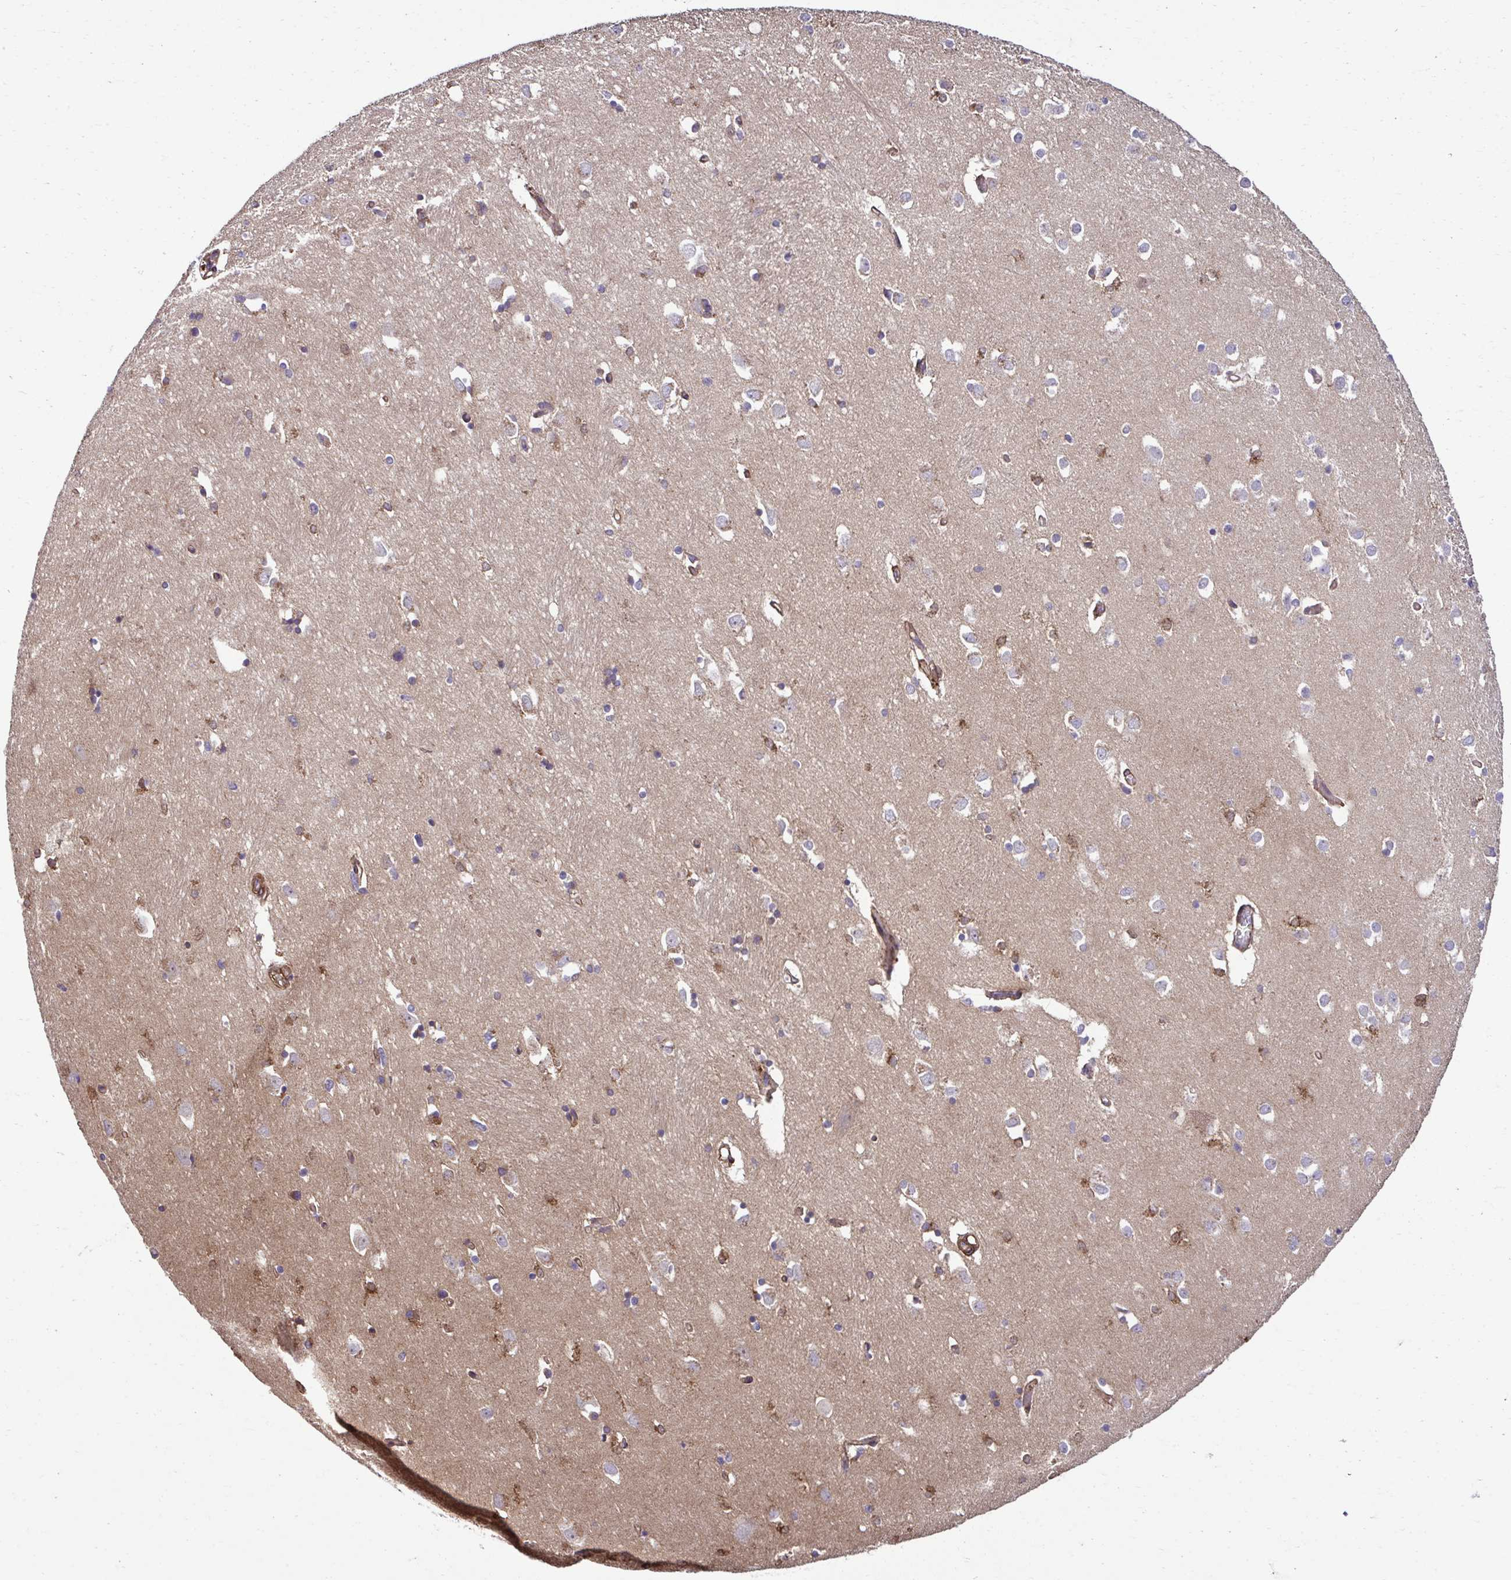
{"staining": {"intensity": "moderate", "quantity": "<25%", "location": "cytoplasmic/membranous"}, "tissue": "caudate", "cell_type": "Glial cells", "image_type": "normal", "snomed": [{"axis": "morphology", "description": "Normal tissue, NOS"}, {"axis": "topography", "description": "Lateral ventricle wall"}, {"axis": "topography", "description": "Hippocampus"}], "caption": "Moderate cytoplasmic/membranous protein positivity is seen in about <25% of glial cells in caudate.", "gene": "TRIM52", "patient": {"sex": "female", "age": 63}}